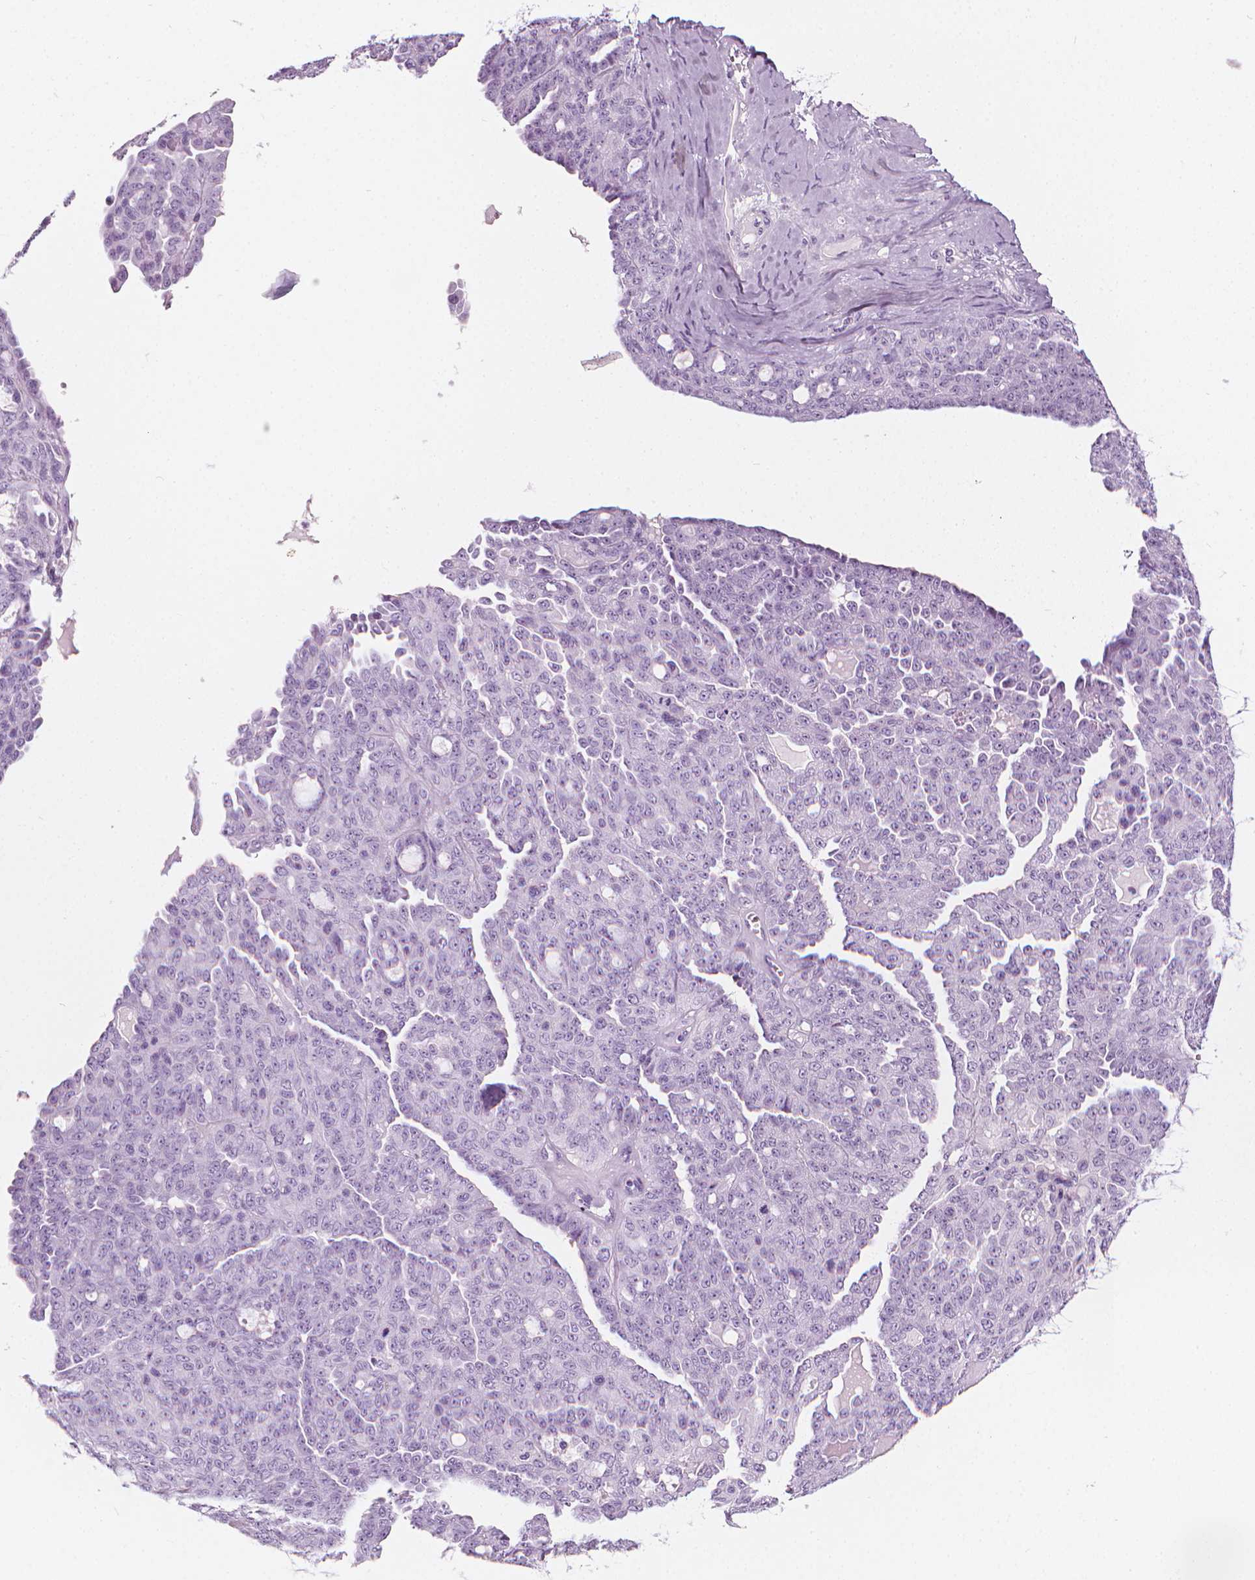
{"staining": {"intensity": "negative", "quantity": "none", "location": "none"}, "tissue": "ovarian cancer", "cell_type": "Tumor cells", "image_type": "cancer", "snomed": [{"axis": "morphology", "description": "Cystadenocarcinoma, serous, NOS"}, {"axis": "topography", "description": "Ovary"}], "caption": "Immunohistochemistry (IHC) of human ovarian cancer shows no staining in tumor cells.", "gene": "SCG3", "patient": {"sex": "female", "age": 71}}